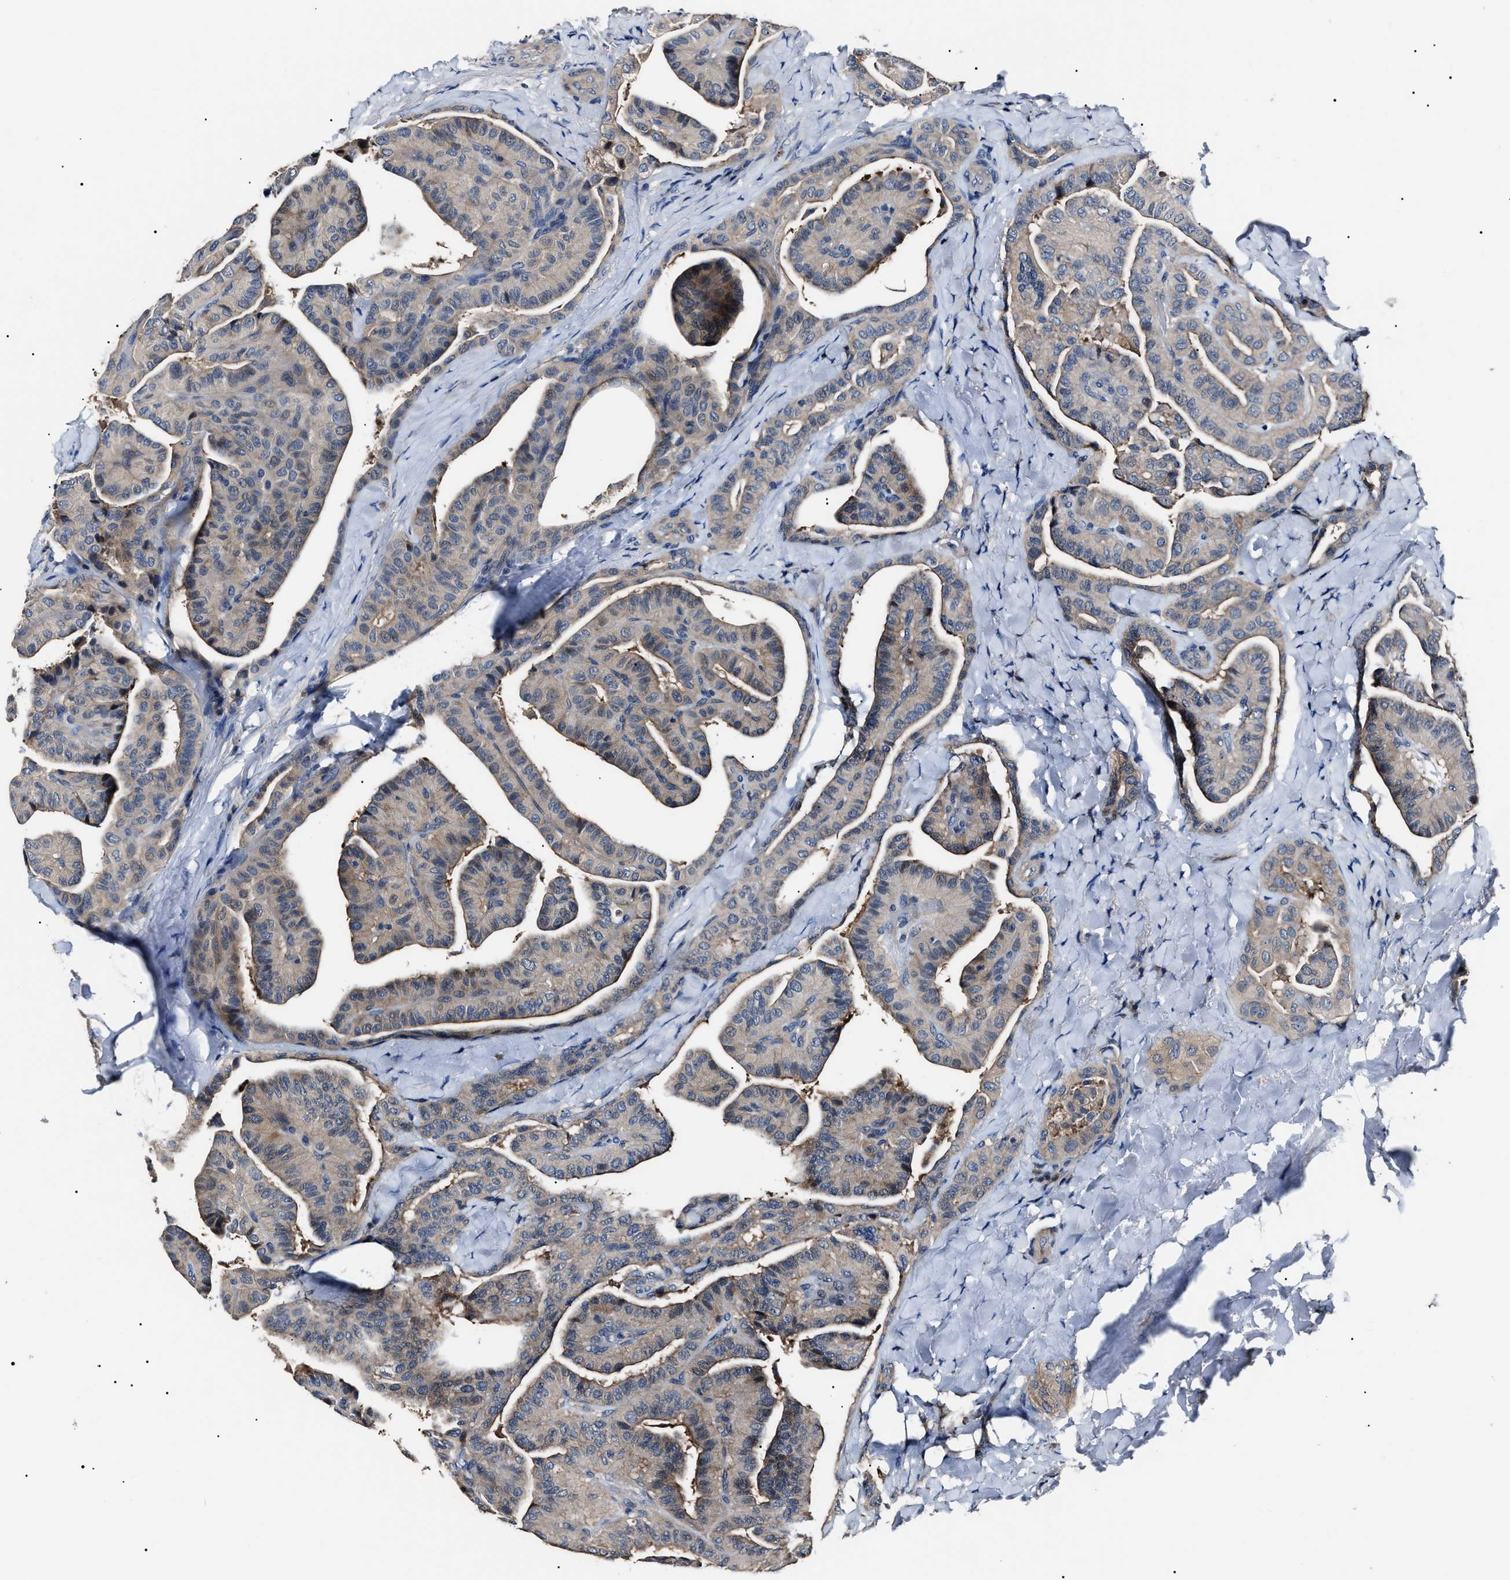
{"staining": {"intensity": "negative", "quantity": "none", "location": "none"}, "tissue": "thyroid cancer", "cell_type": "Tumor cells", "image_type": "cancer", "snomed": [{"axis": "morphology", "description": "Papillary adenocarcinoma, NOS"}, {"axis": "topography", "description": "Thyroid gland"}], "caption": "Tumor cells show no significant protein positivity in thyroid papillary adenocarcinoma. Nuclei are stained in blue.", "gene": "IFT81", "patient": {"sex": "male", "age": 77}}